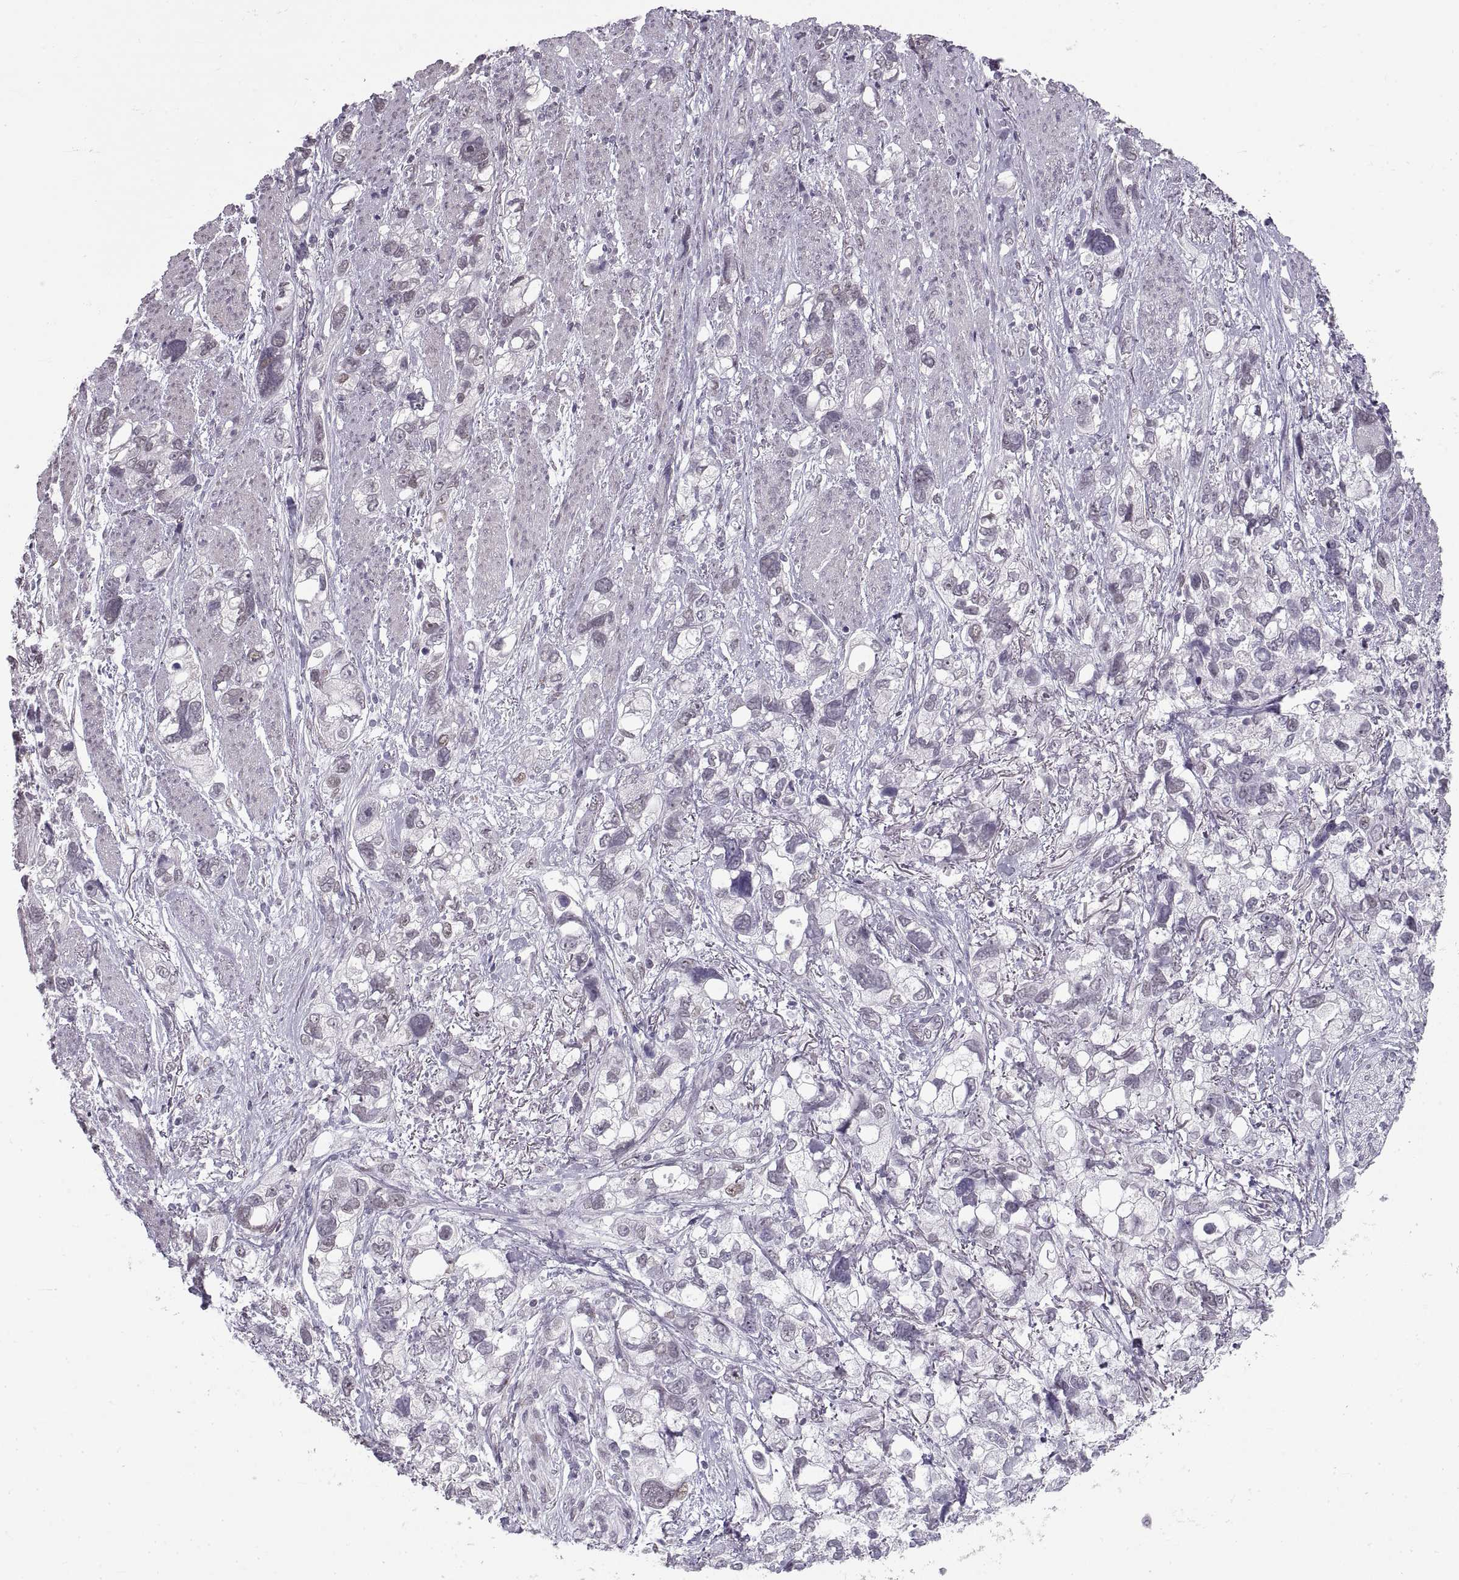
{"staining": {"intensity": "moderate", "quantity": "<25%", "location": "cytoplasmic/membranous,nuclear"}, "tissue": "stomach cancer", "cell_type": "Tumor cells", "image_type": "cancer", "snomed": [{"axis": "morphology", "description": "Adenocarcinoma, NOS"}, {"axis": "topography", "description": "Stomach, upper"}], "caption": "This image reveals stomach cancer stained with IHC to label a protein in brown. The cytoplasmic/membranous and nuclear of tumor cells show moderate positivity for the protein. Nuclei are counter-stained blue.", "gene": "NANOS3", "patient": {"sex": "female", "age": 81}}